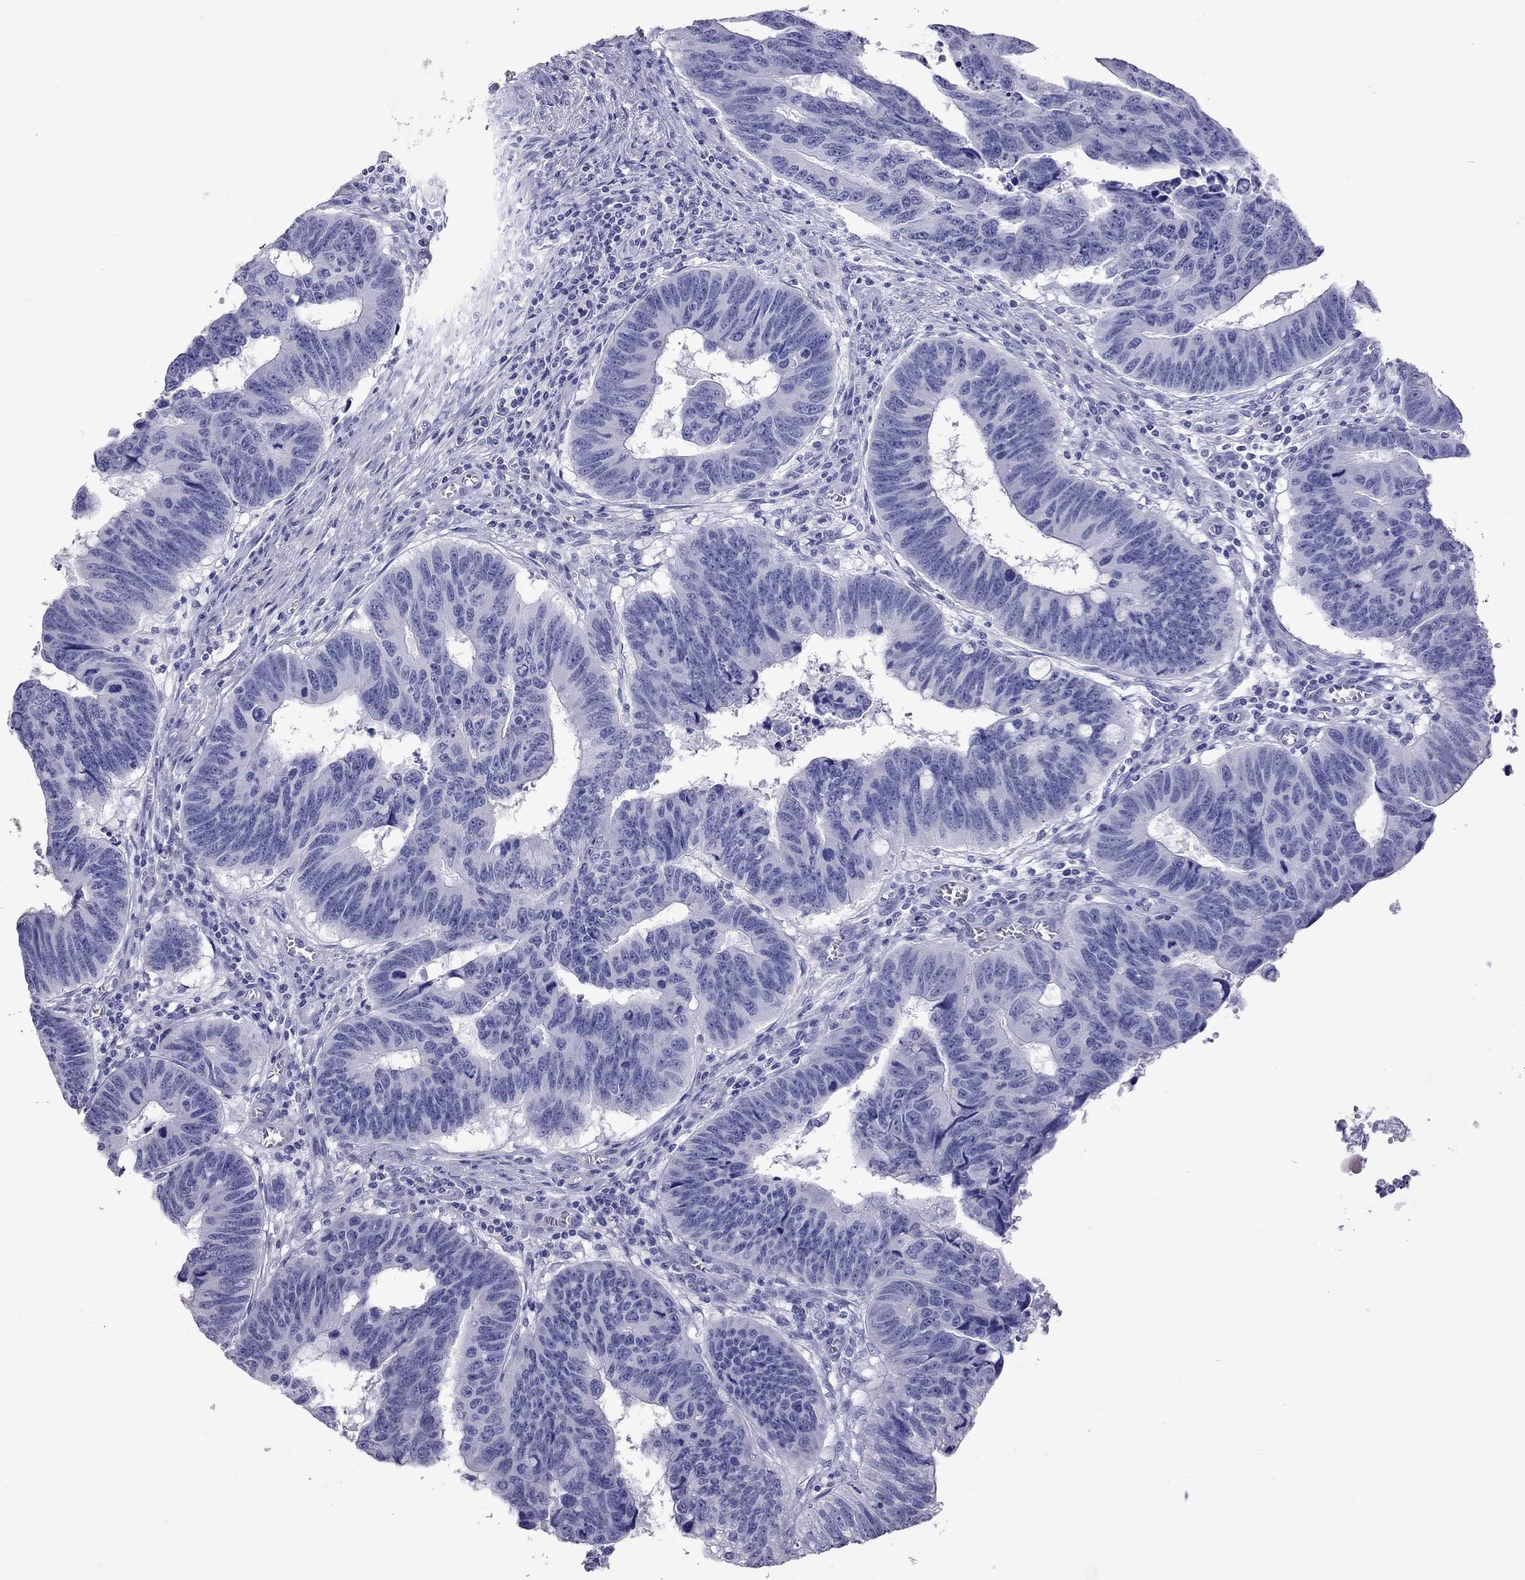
{"staining": {"intensity": "negative", "quantity": "none", "location": "none"}, "tissue": "colorectal cancer", "cell_type": "Tumor cells", "image_type": "cancer", "snomed": [{"axis": "morphology", "description": "Adenocarcinoma, NOS"}, {"axis": "topography", "description": "Appendix"}, {"axis": "topography", "description": "Colon"}, {"axis": "topography", "description": "Cecum"}, {"axis": "topography", "description": "Colon asc"}], "caption": "This is an IHC micrograph of human colorectal cancer. There is no expression in tumor cells.", "gene": "STAG3", "patient": {"sex": "female", "age": 85}}